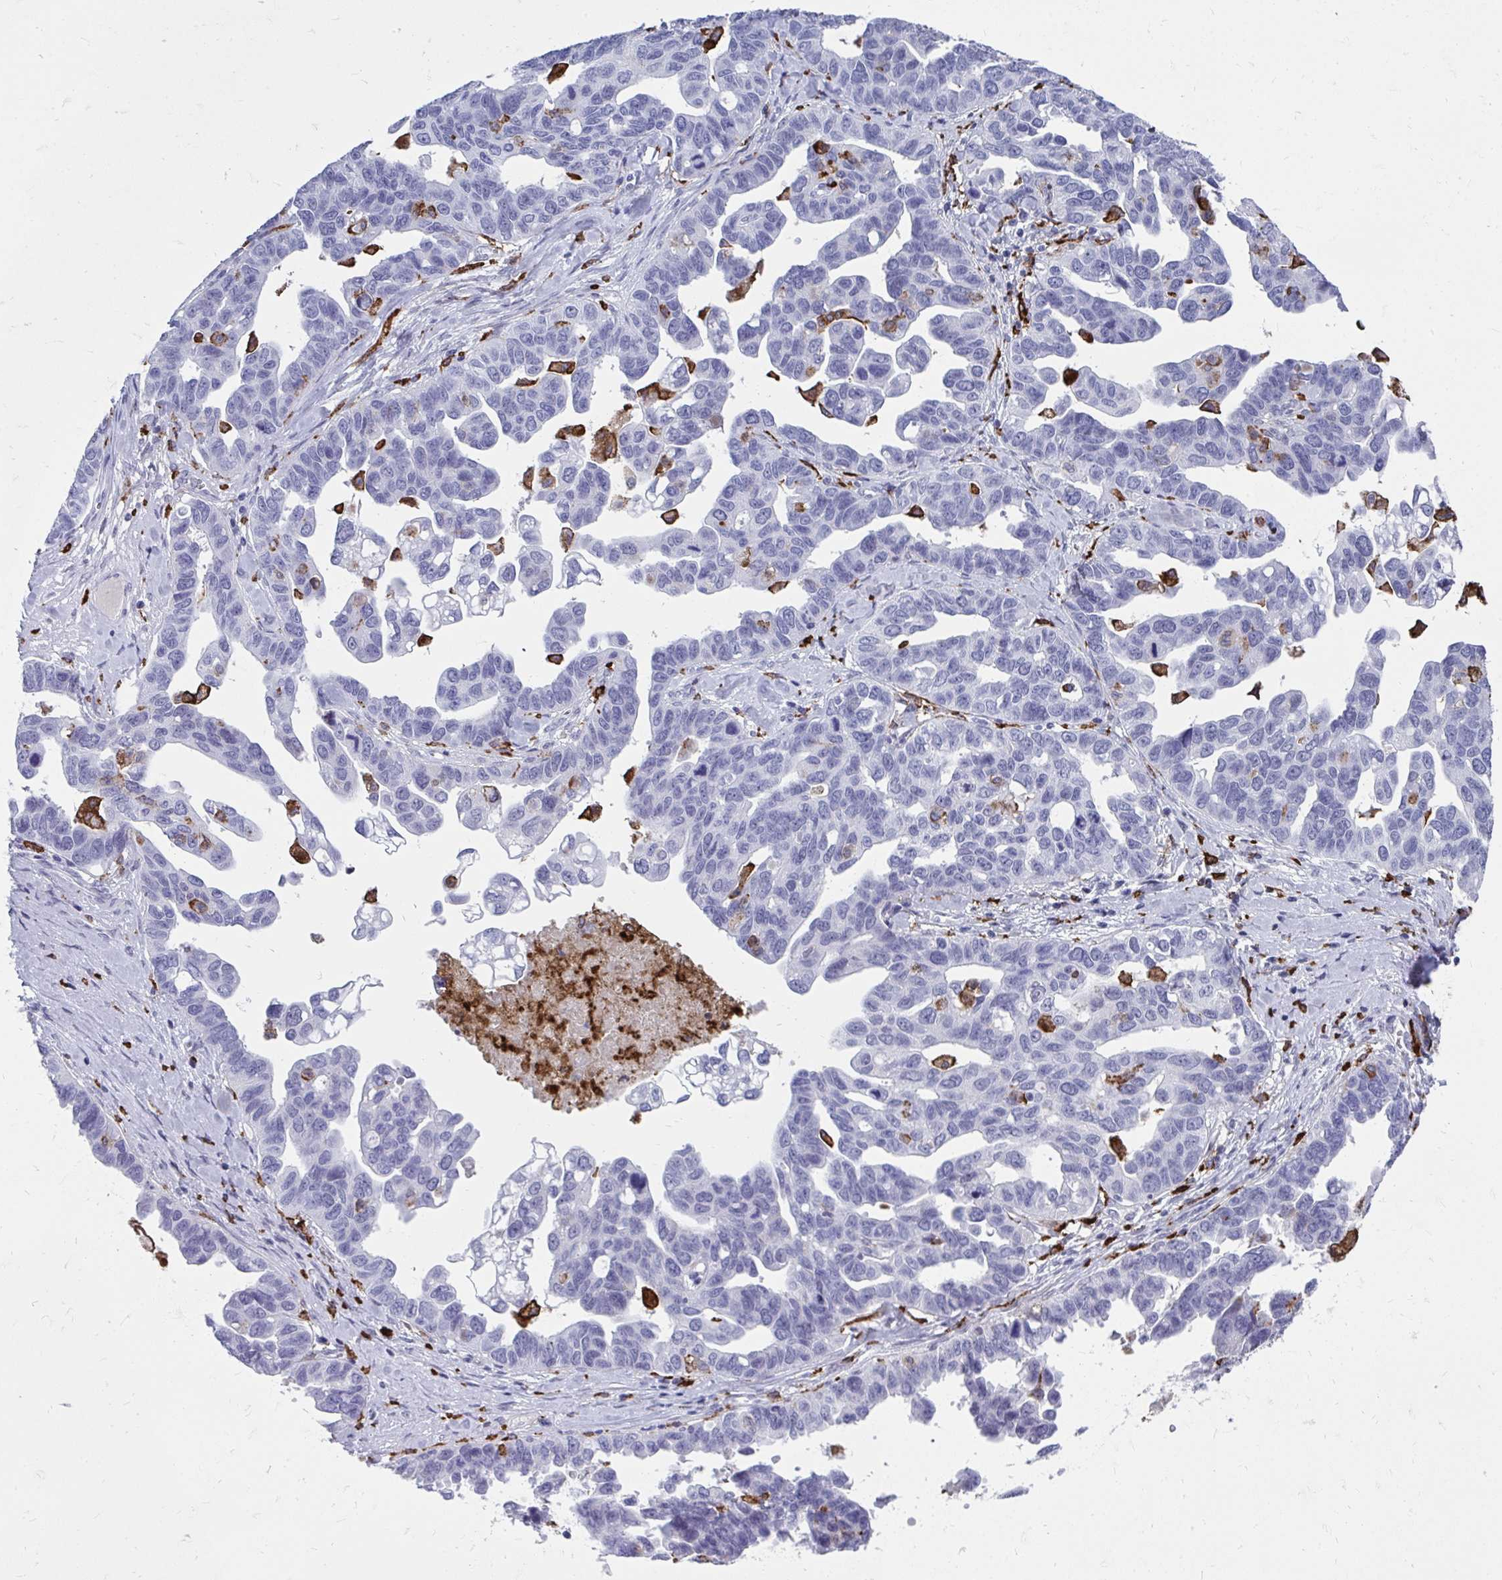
{"staining": {"intensity": "negative", "quantity": "none", "location": "none"}, "tissue": "ovarian cancer", "cell_type": "Tumor cells", "image_type": "cancer", "snomed": [{"axis": "morphology", "description": "Cystadenocarcinoma, serous, NOS"}, {"axis": "topography", "description": "Ovary"}], "caption": "Protein analysis of ovarian cancer displays no significant expression in tumor cells. The staining is performed using DAB brown chromogen with nuclei counter-stained in using hematoxylin.", "gene": "CD163", "patient": {"sex": "female", "age": 69}}